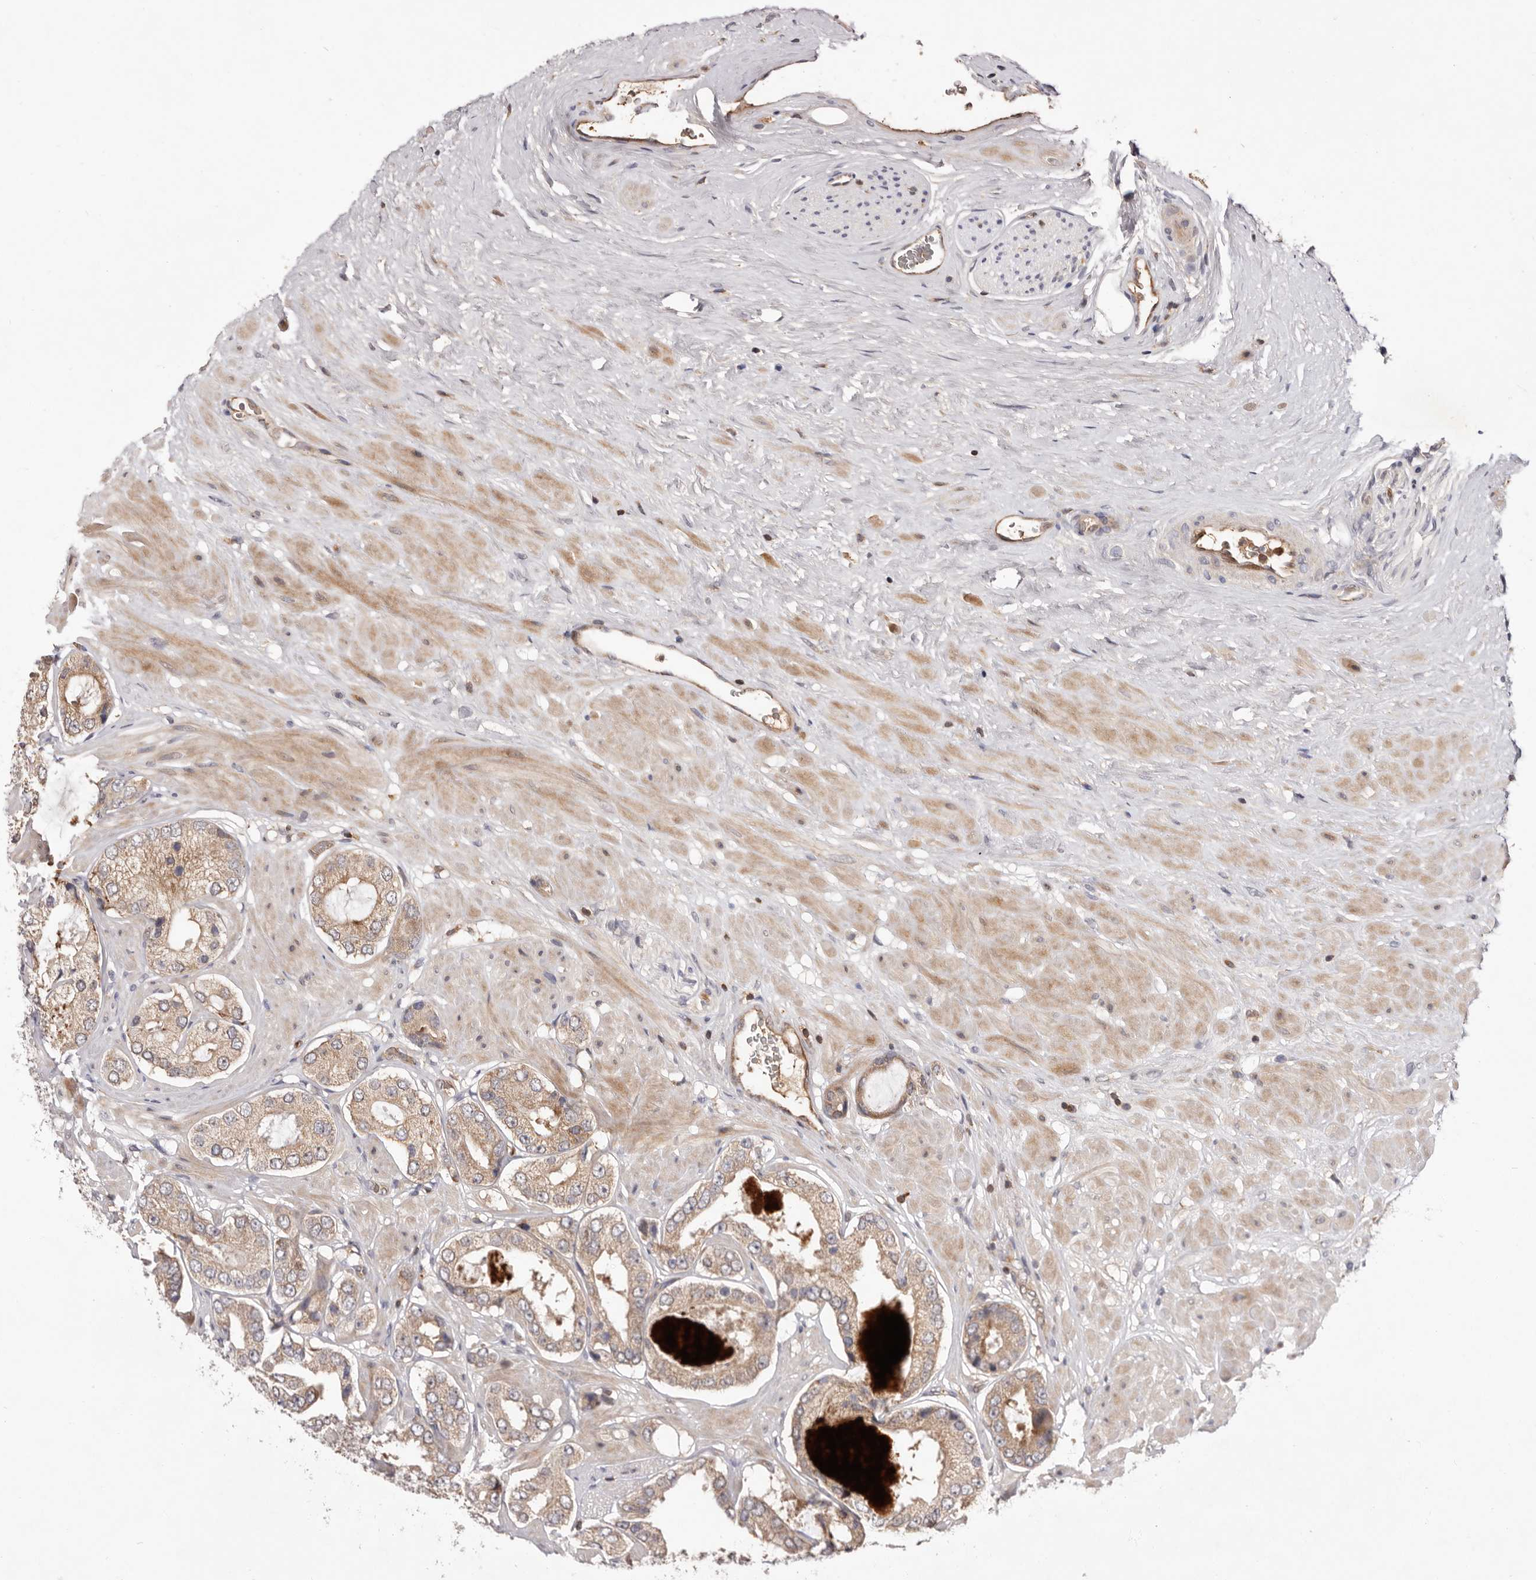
{"staining": {"intensity": "weak", "quantity": "25%-75%", "location": "cytoplasmic/membranous"}, "tissue": "prostate cancer", "cell_type": "Tumor cells", "image_type": "cancer", "snomed": [{"axis": "morphology", "description": "Adenocarcinoma, High grade"}, {"axis": "topography", "description": "Prostate"}], "caption": "An image showing weak cytoplasmic/membranous staining in about 25%-75% of tumor cells in prostate high-grade adenocarcinoma, as visualized by brown immunohistochemical staining.", "gene": "RNF213", "patient": {"sex": "male", "age": 59}}